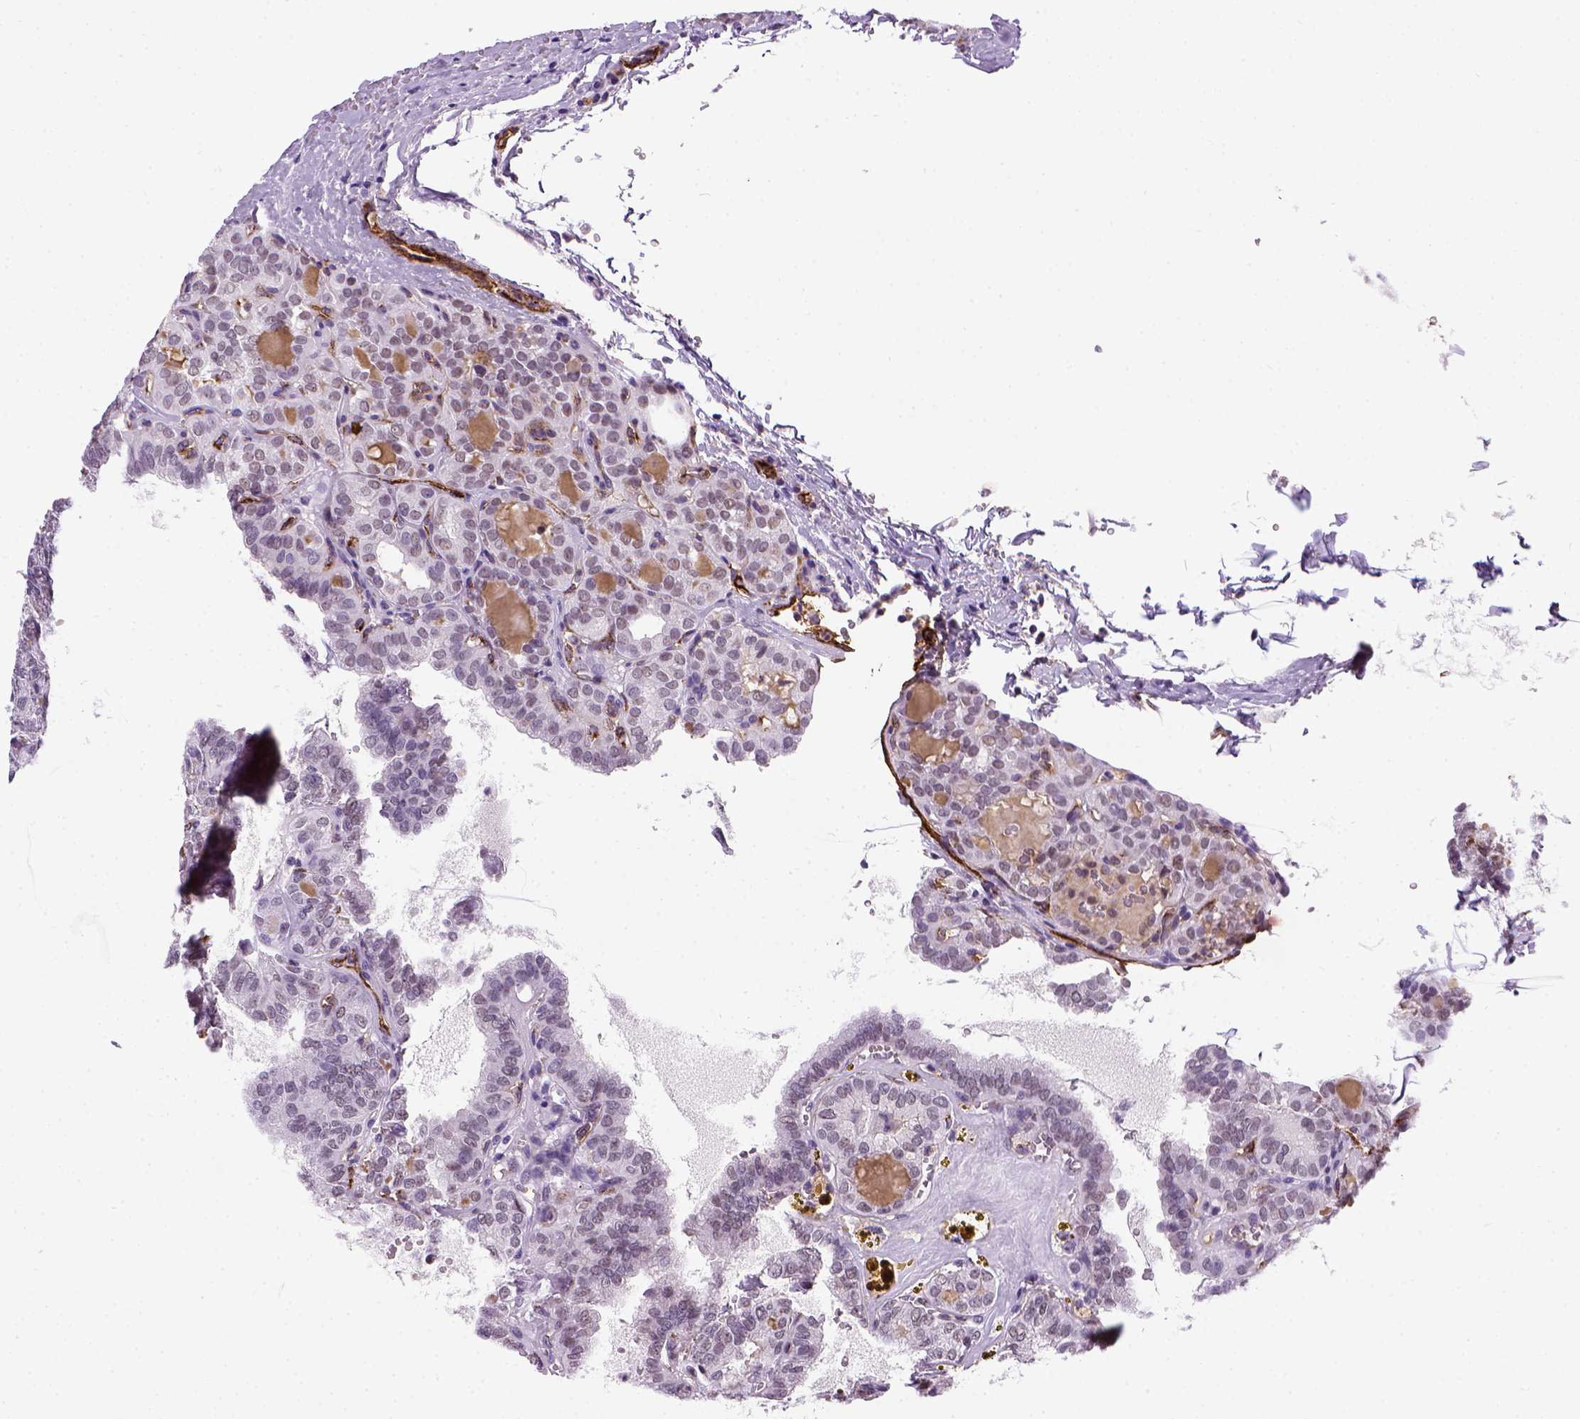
{"staining": {"intensity": "negative", "quantity": "none", "location": "none"}, "tissue": "thyroid cancer", "cell_type": "Tumor cells", "image_type": "cancer", "snomed": [{"axis": "morphology", "description": "Papillary adenocarcinoma, NOS"}, {"axis": "topography", "description": "Thyroid gland"}], "caption": "The immunohistochemistry micrograph has no significant staining in tumor cells of thyroid cancer tissue. The staining is performed using DAB (3,3'-diaminobenzidine) brown chromogen with nuclei counter-stained in using hematoxylin.", "gene": "VWF", "patient": {"sex": "female", "age": 41}}